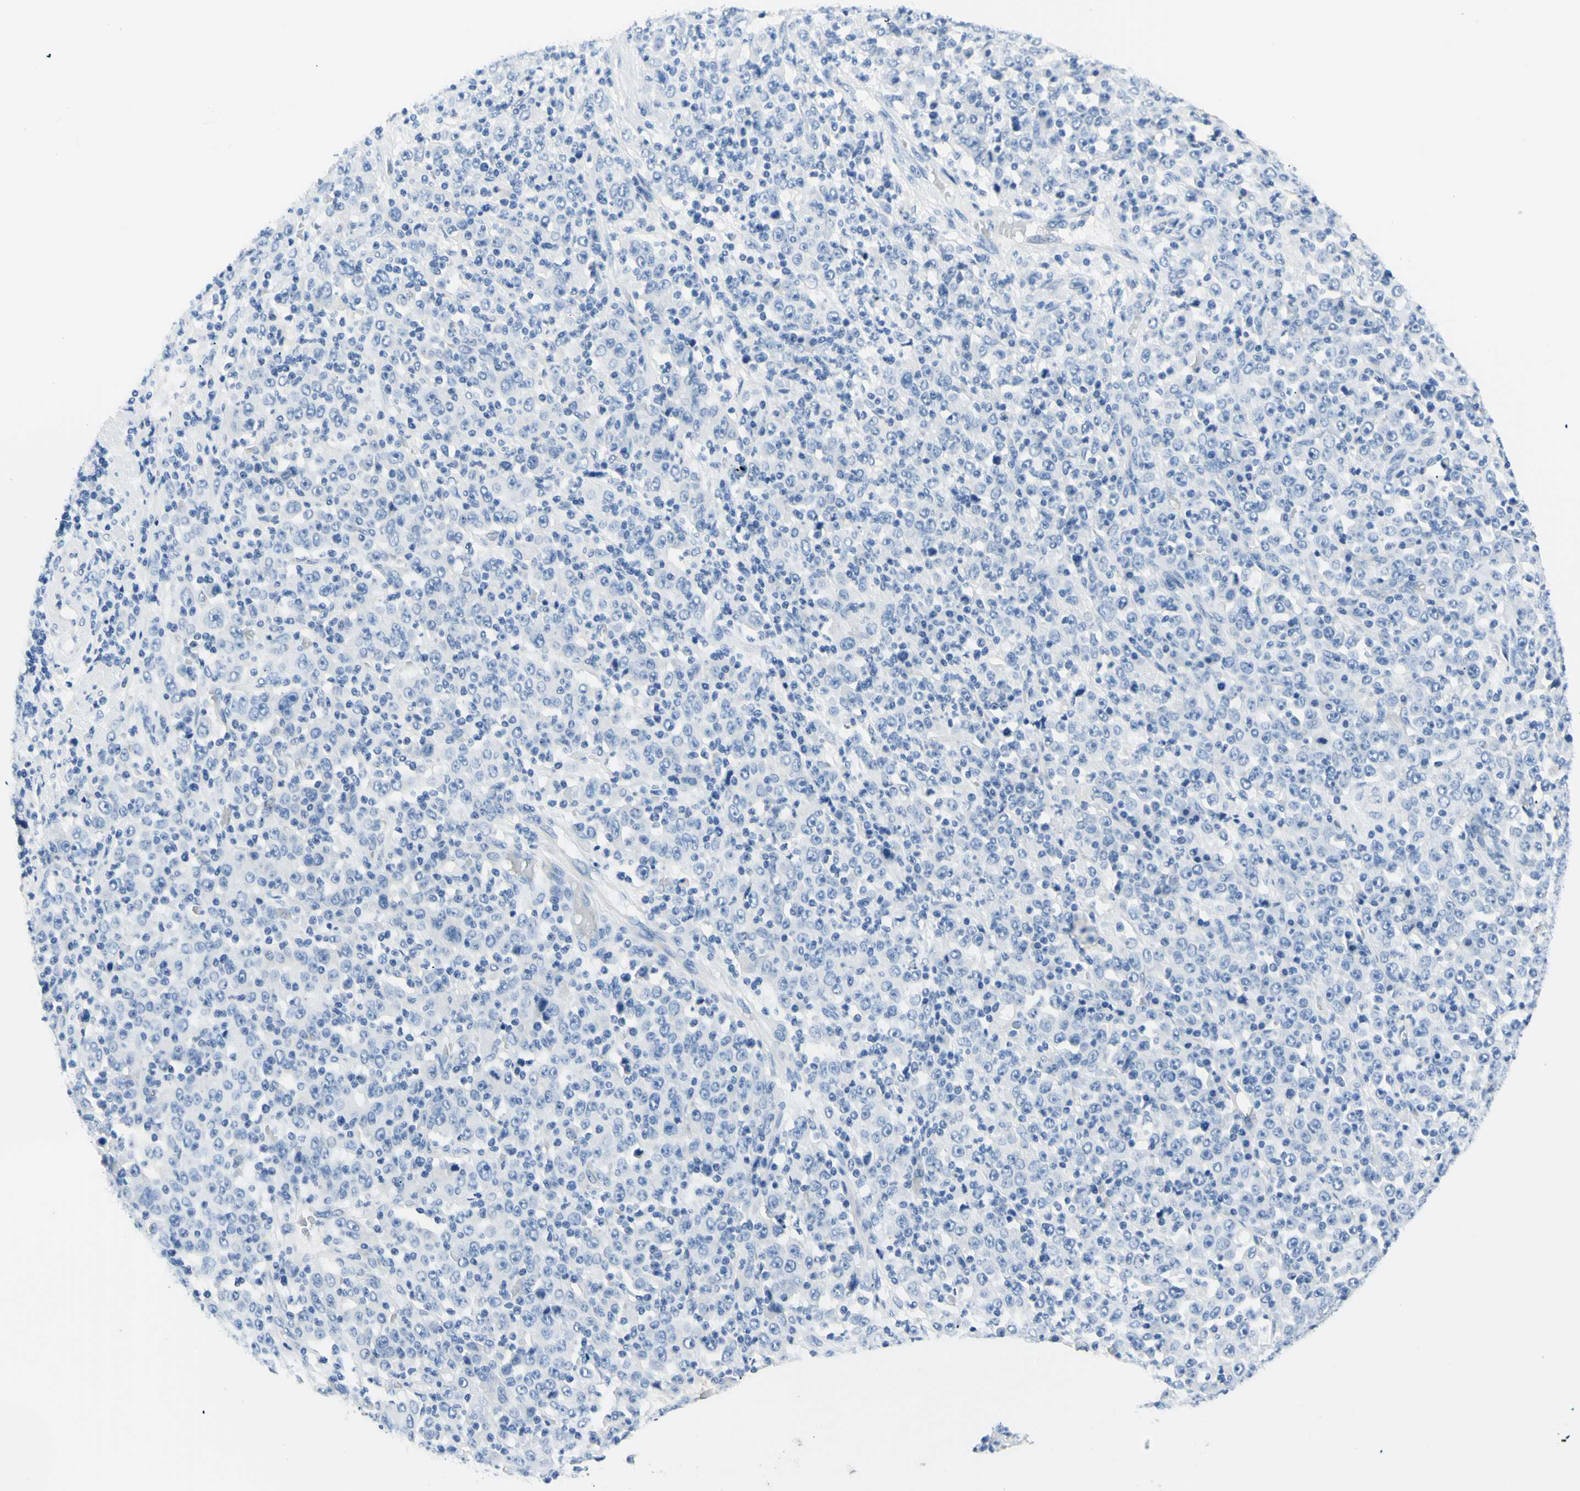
{"staining": {"intensity": "negative", "quantity": "none", "location": "none"}, "tissue": "stomach cancer", "cell_type": "Tumor cells", "image_type": "cancer", "snomed": [{"axis": "morphology", "description": "Normal tissue, NOS"}, {"axis": "morphology", "description": "Adenocarcinoma, NOS"}, {"axis": "topography", "description": "Stomach, upper"}, {"axis": "topography", "description": "Stomach"}], "caption": "DAB (3,3'-diaminobenzidine) immunohistochemical staining of human stomach cancer (adenocarcinoma) shows no significant positivity in tumor cells. (Stains: DAB immunohistochemistry with hematoxylin counter stain, Microscopy: brightfield microscopy at high magnification).", "gene": "HPCA", "patient": {"sex": "male", "age": 59}}